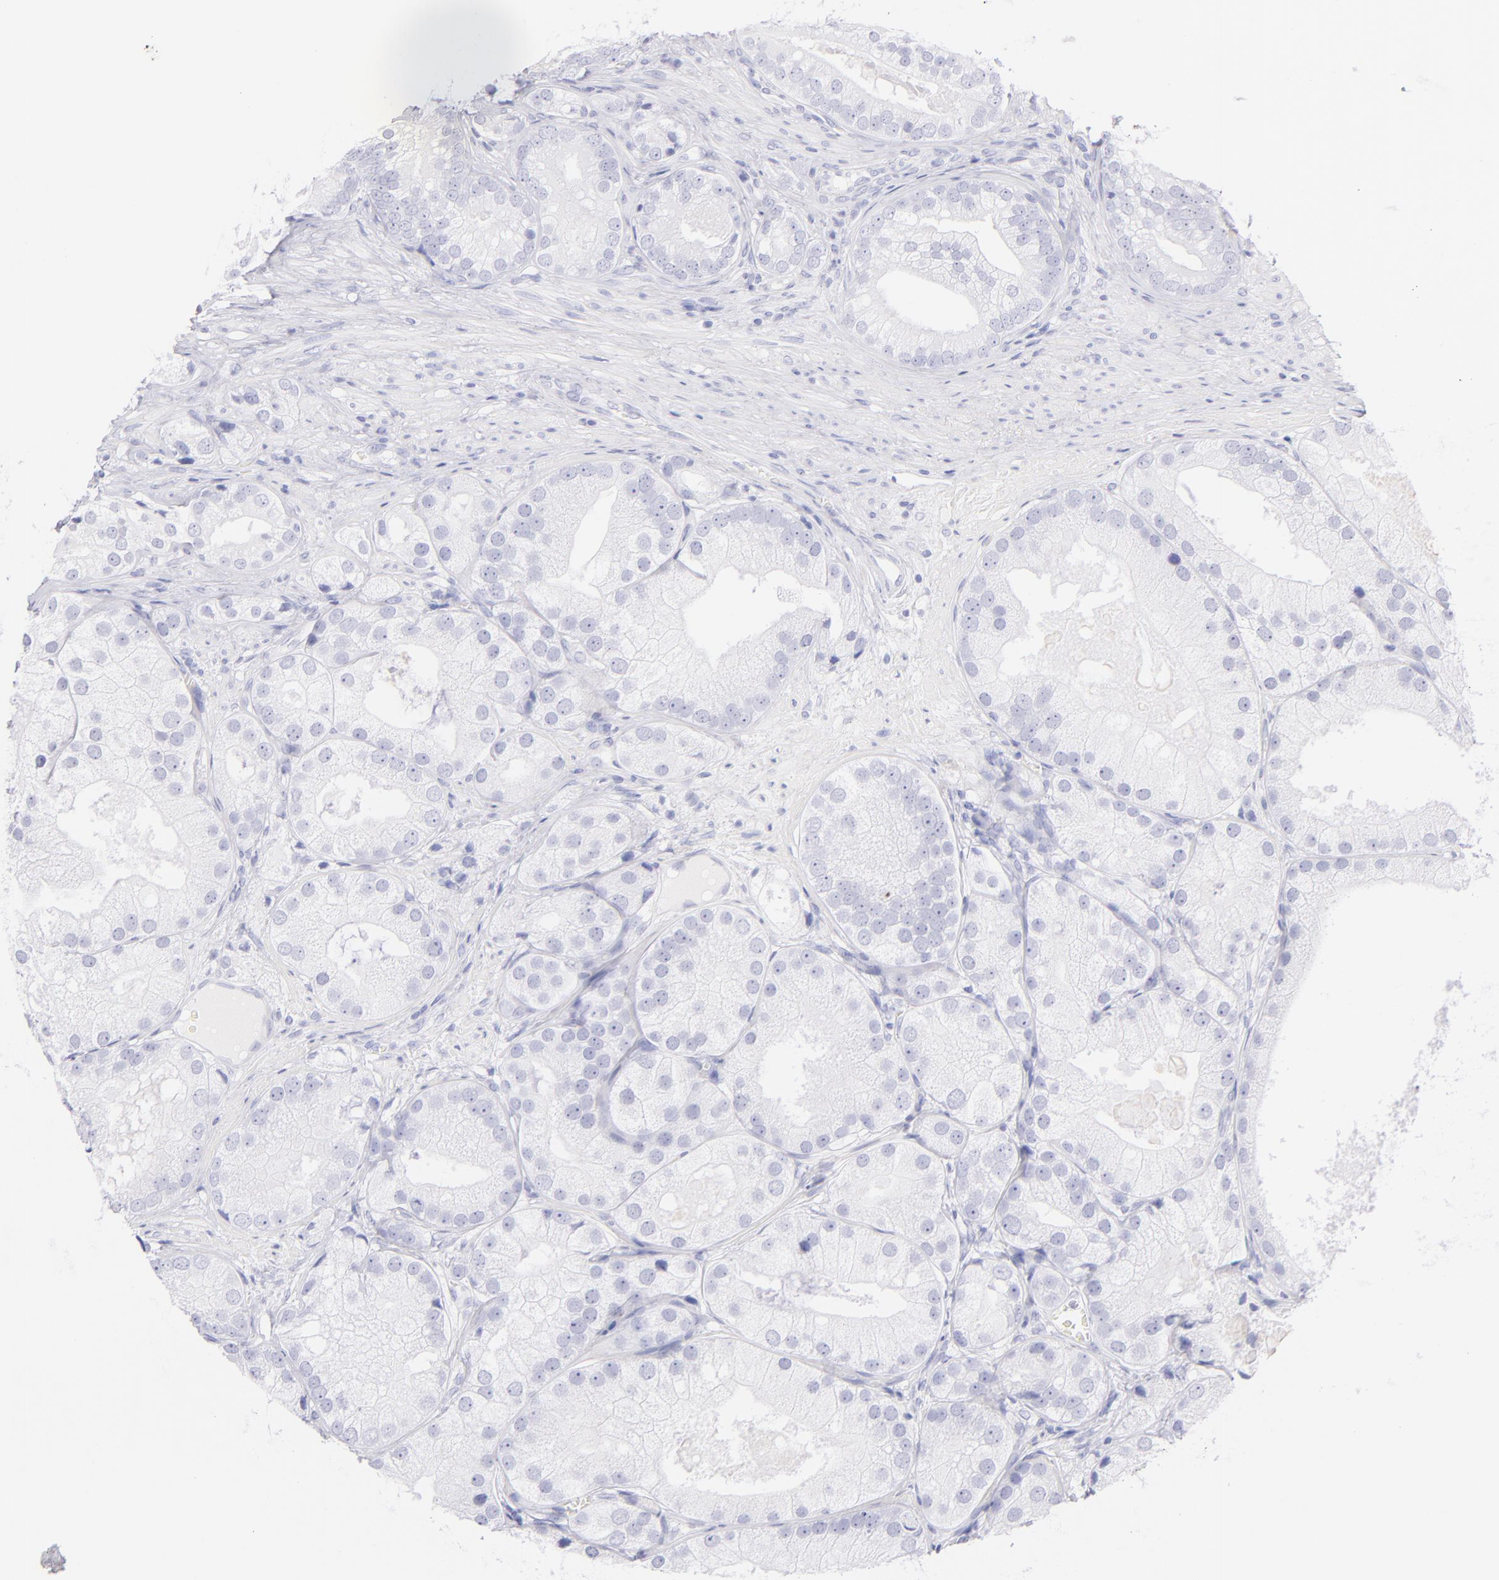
{"staining": {"intensity": "negative", "quantity": "none", "location": "none"}, "tissue": "prostate cancer", "cell_type": "Tumor cells", "image_type": "cancer", "snomed": [{"axis": "morphology", "description": "Adenocarcinoma, Low grade"}, {"axis": "topography", "description": "Prostate"}], "caption": "A histopathology image of prostate cancer (adenocarcinoma (low-grade)) stained for a protein reveals no brown staining in tumor cells.", "gene": "SDC1", "patient": {"sex": "male", "age": 69}}